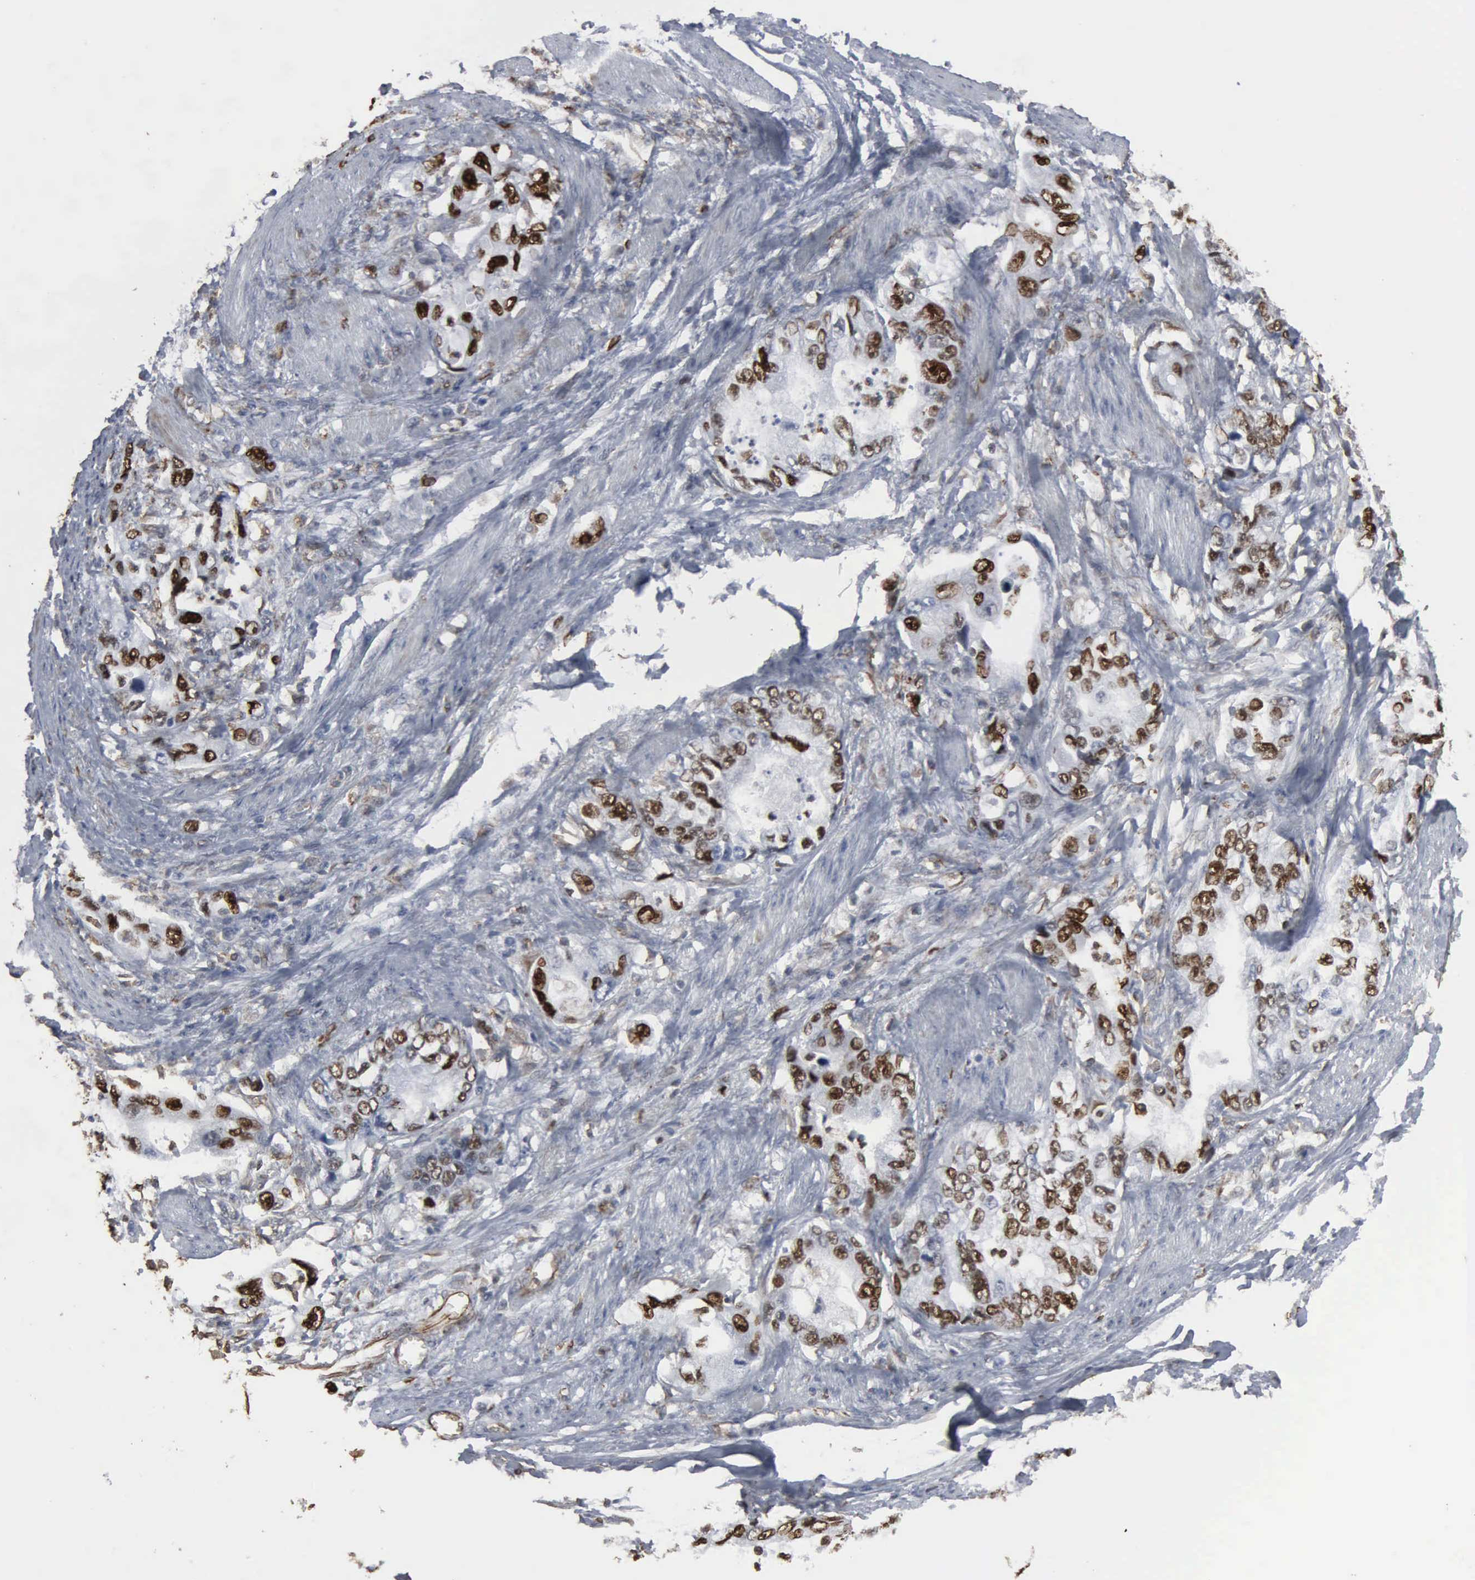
{"staining": {"intensity": "strong", "quantity": ">75%", "location": "nuclear"}, "tissue": "stomach cancer", "cell_type": "Tumor cells", "image_type": "cancer", "snomed": [{"axis": "morphology", "description": "Adenocarcinoma, NOS"}, {"axis": "topography", "description": "Pancreas"}, {"axis": "topography", "description": "Stomach, upper"}], "caption": "Human stomach cancer stained for a protein (brown) exhibits strong nuclear positive staining in approximately >75% of tumor cells.", "gene": "CCNE1", "patient": {"sex": "male", "age": 77}}